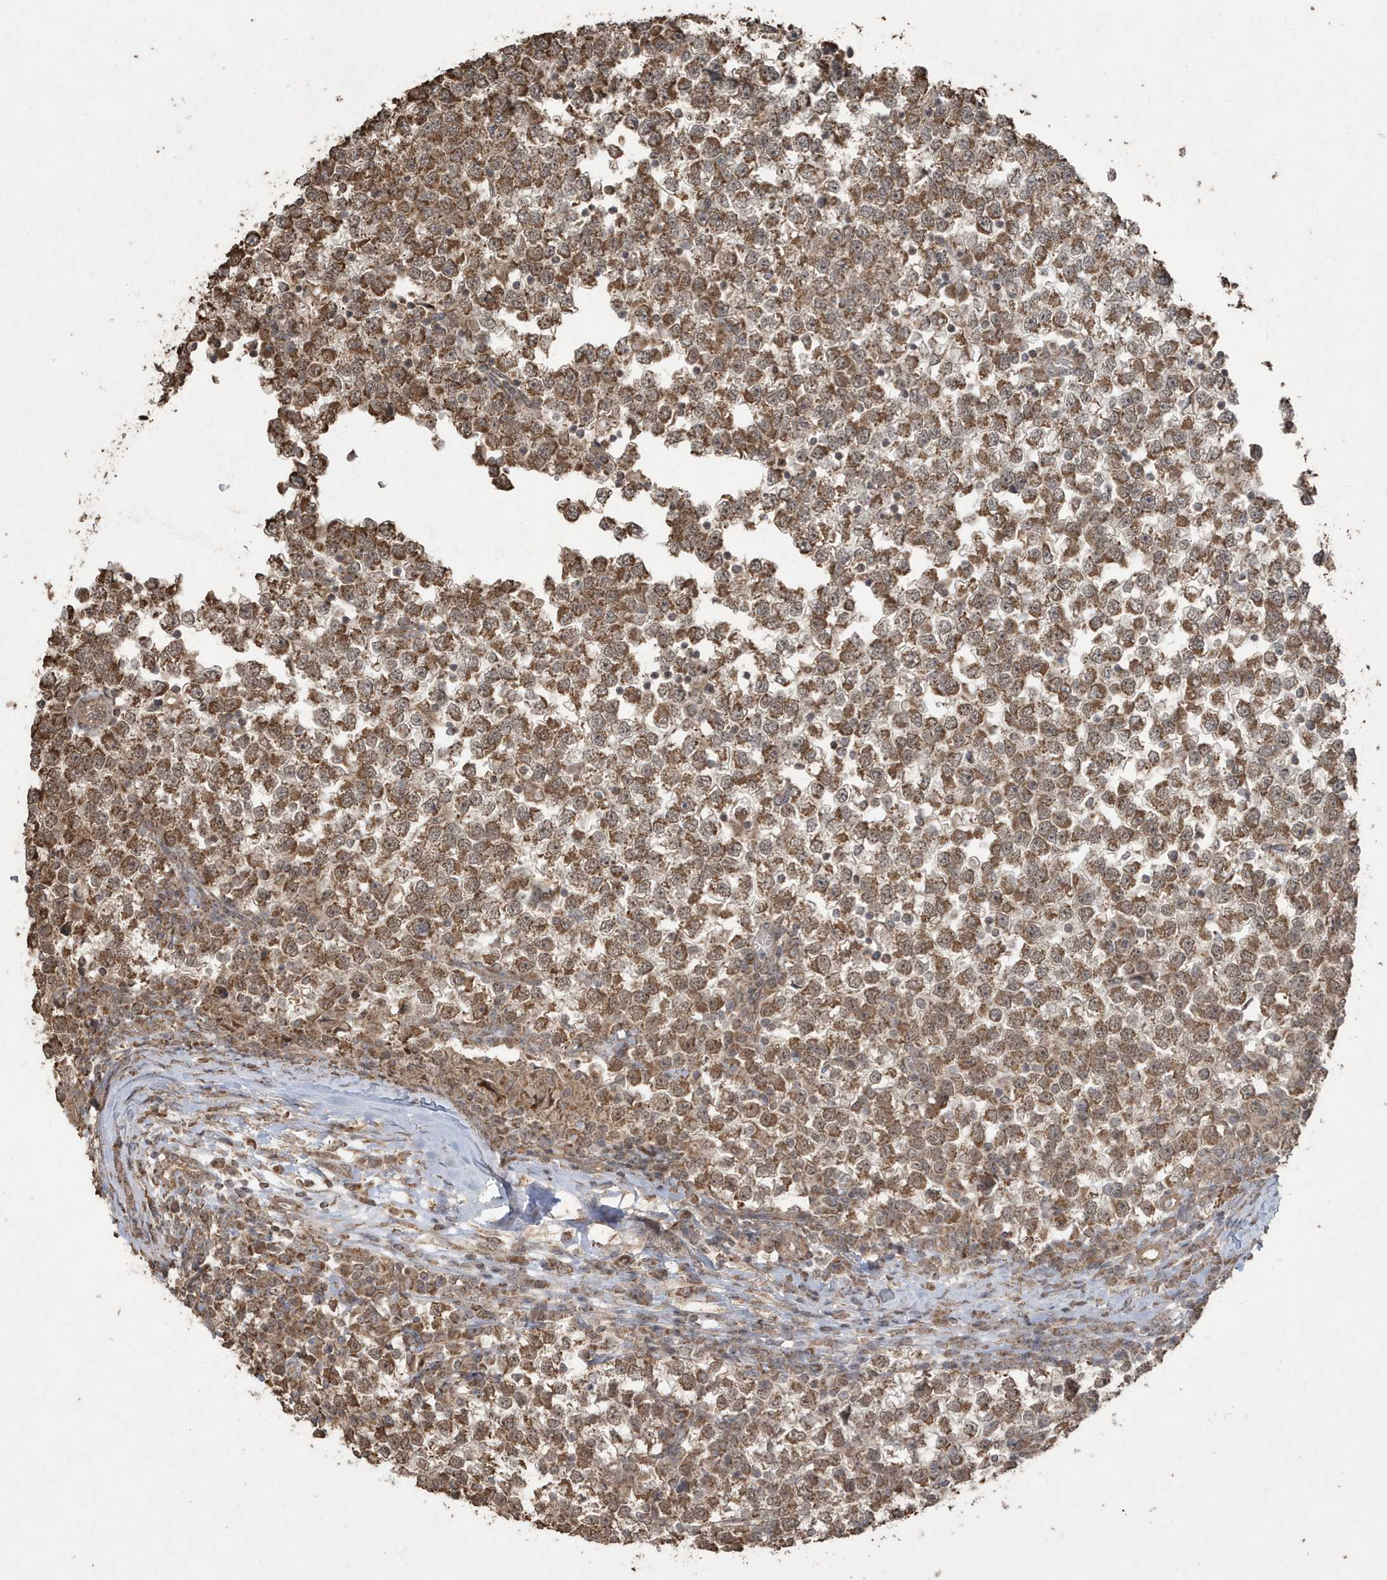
{"staining": {"intensity": "moderate", "quantity": ">75%", "location": "cytoplasmic/membranous"}, "tissue": "testis cancer", "cell_type": "Tumor cells", "image_type": "cancer", "snomed": [{"axis": "morphology", "description": "Seminoma, NOS"}, {"axis": "topography", "description": "Testis"}], "caption": "A high-resolution image shows IHC staining of testis cancer, which shows moderate cytoplasmic/membranous positivity in about >75% of tumor cells.", "gene": "PAXBP1", "patient": {"sex": "male", "age": 65}}